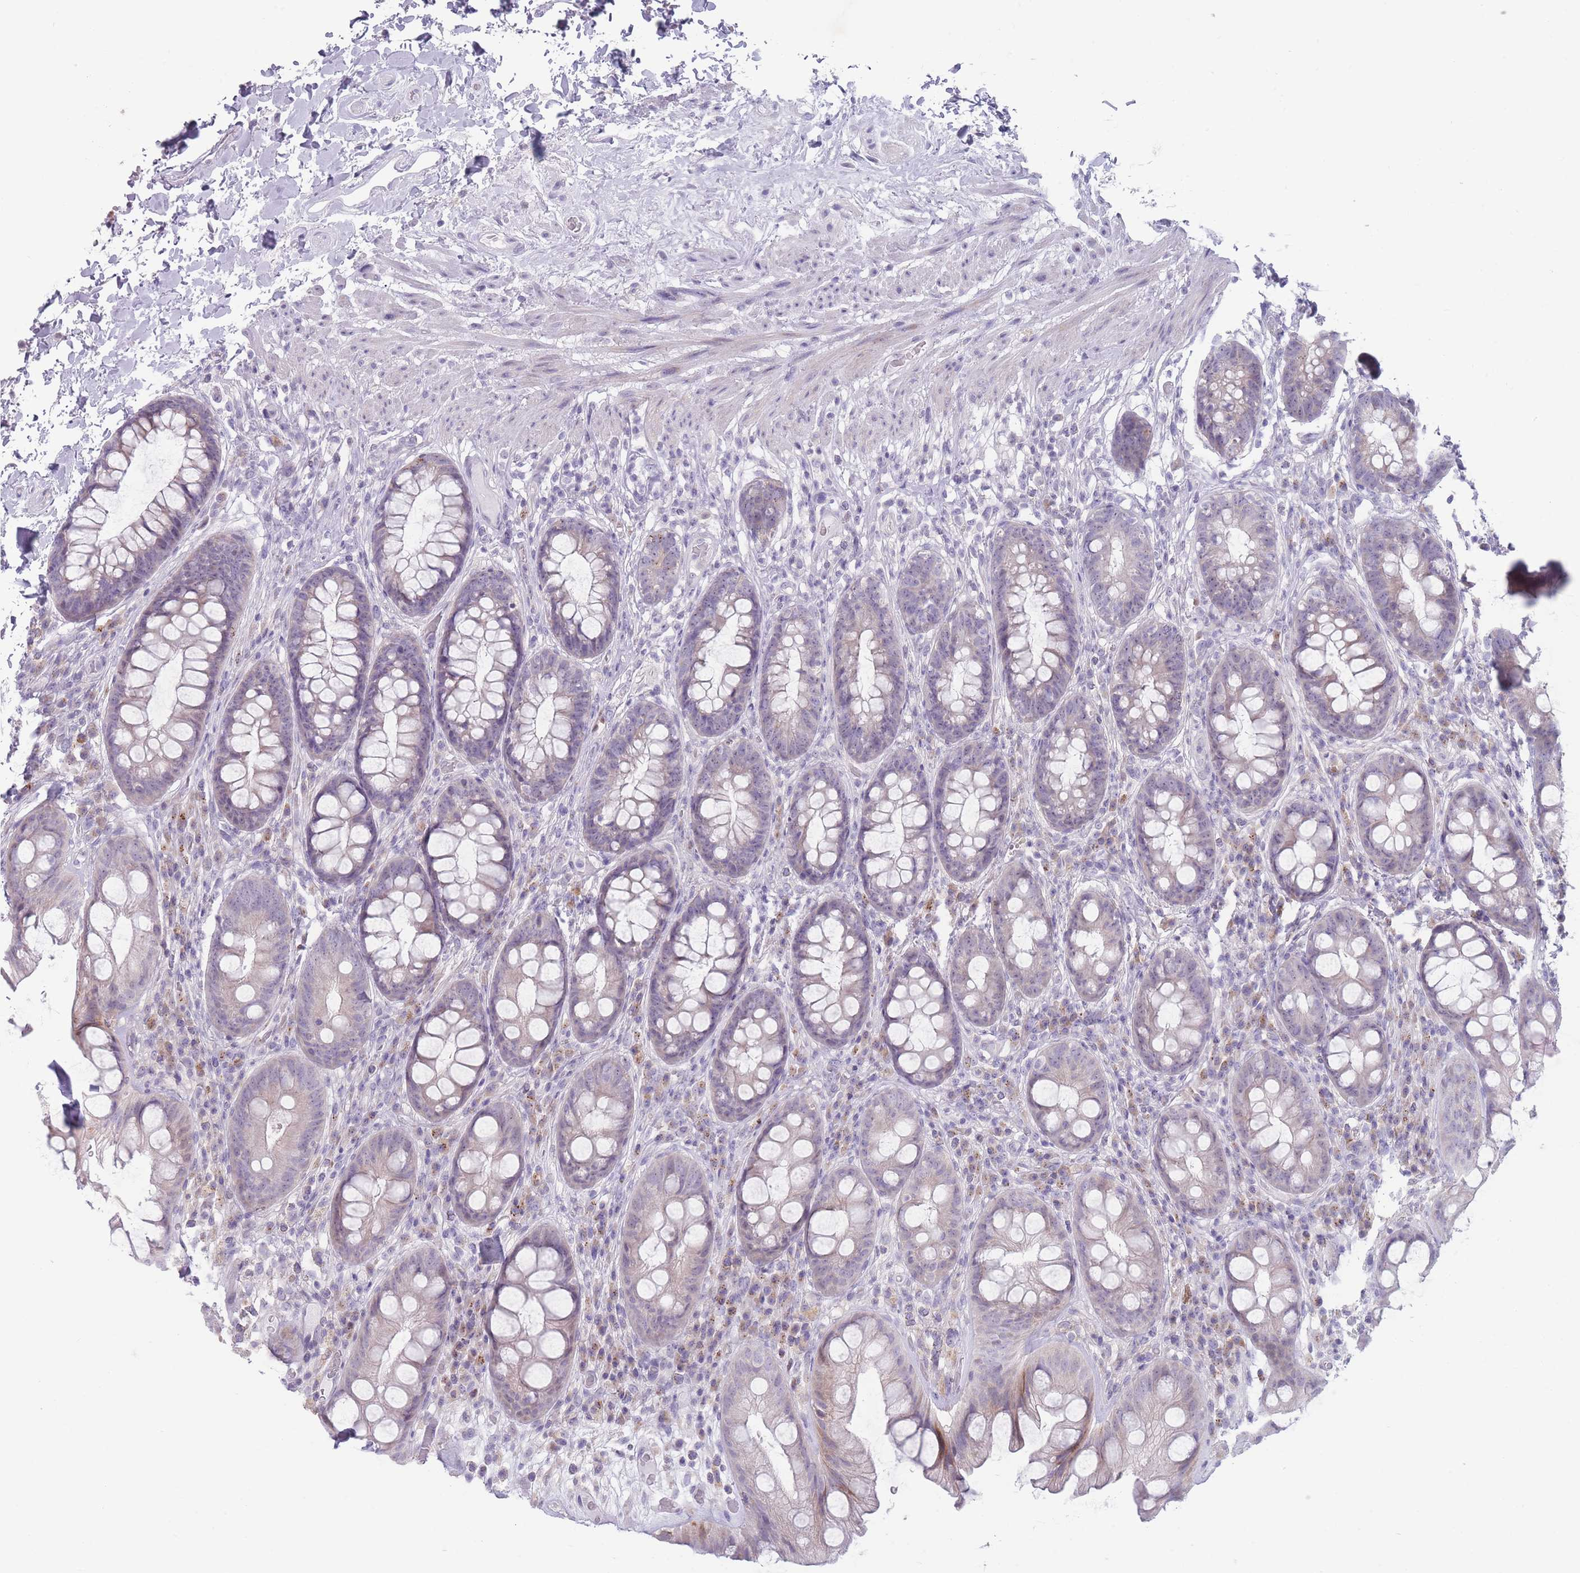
{"staining": {"intensity": "weak", "quantity": "<25%", "location": "cytoplasmic/membranous"}, "tissue": "rectum", "cell_type": "Glandular cells", "image_type": "normal", "snomed": [{"axis": "morphology", "description": "Normal tissue, NOS"}, {"axis": "topography", "description": "Rectum"}], "caption": "Unremarkable rectum was stained to show a protein in brown. There is no significant staining in glandular cells. (Stains: DAB (3,3'-diaminobenzidine) immunohistochemistry with hematoxylin counter stain, Microscopy: brightfield microscopy at high magnification).", "gene": "PAIP2B", "patient": {"sex": "male", "age": 74}}